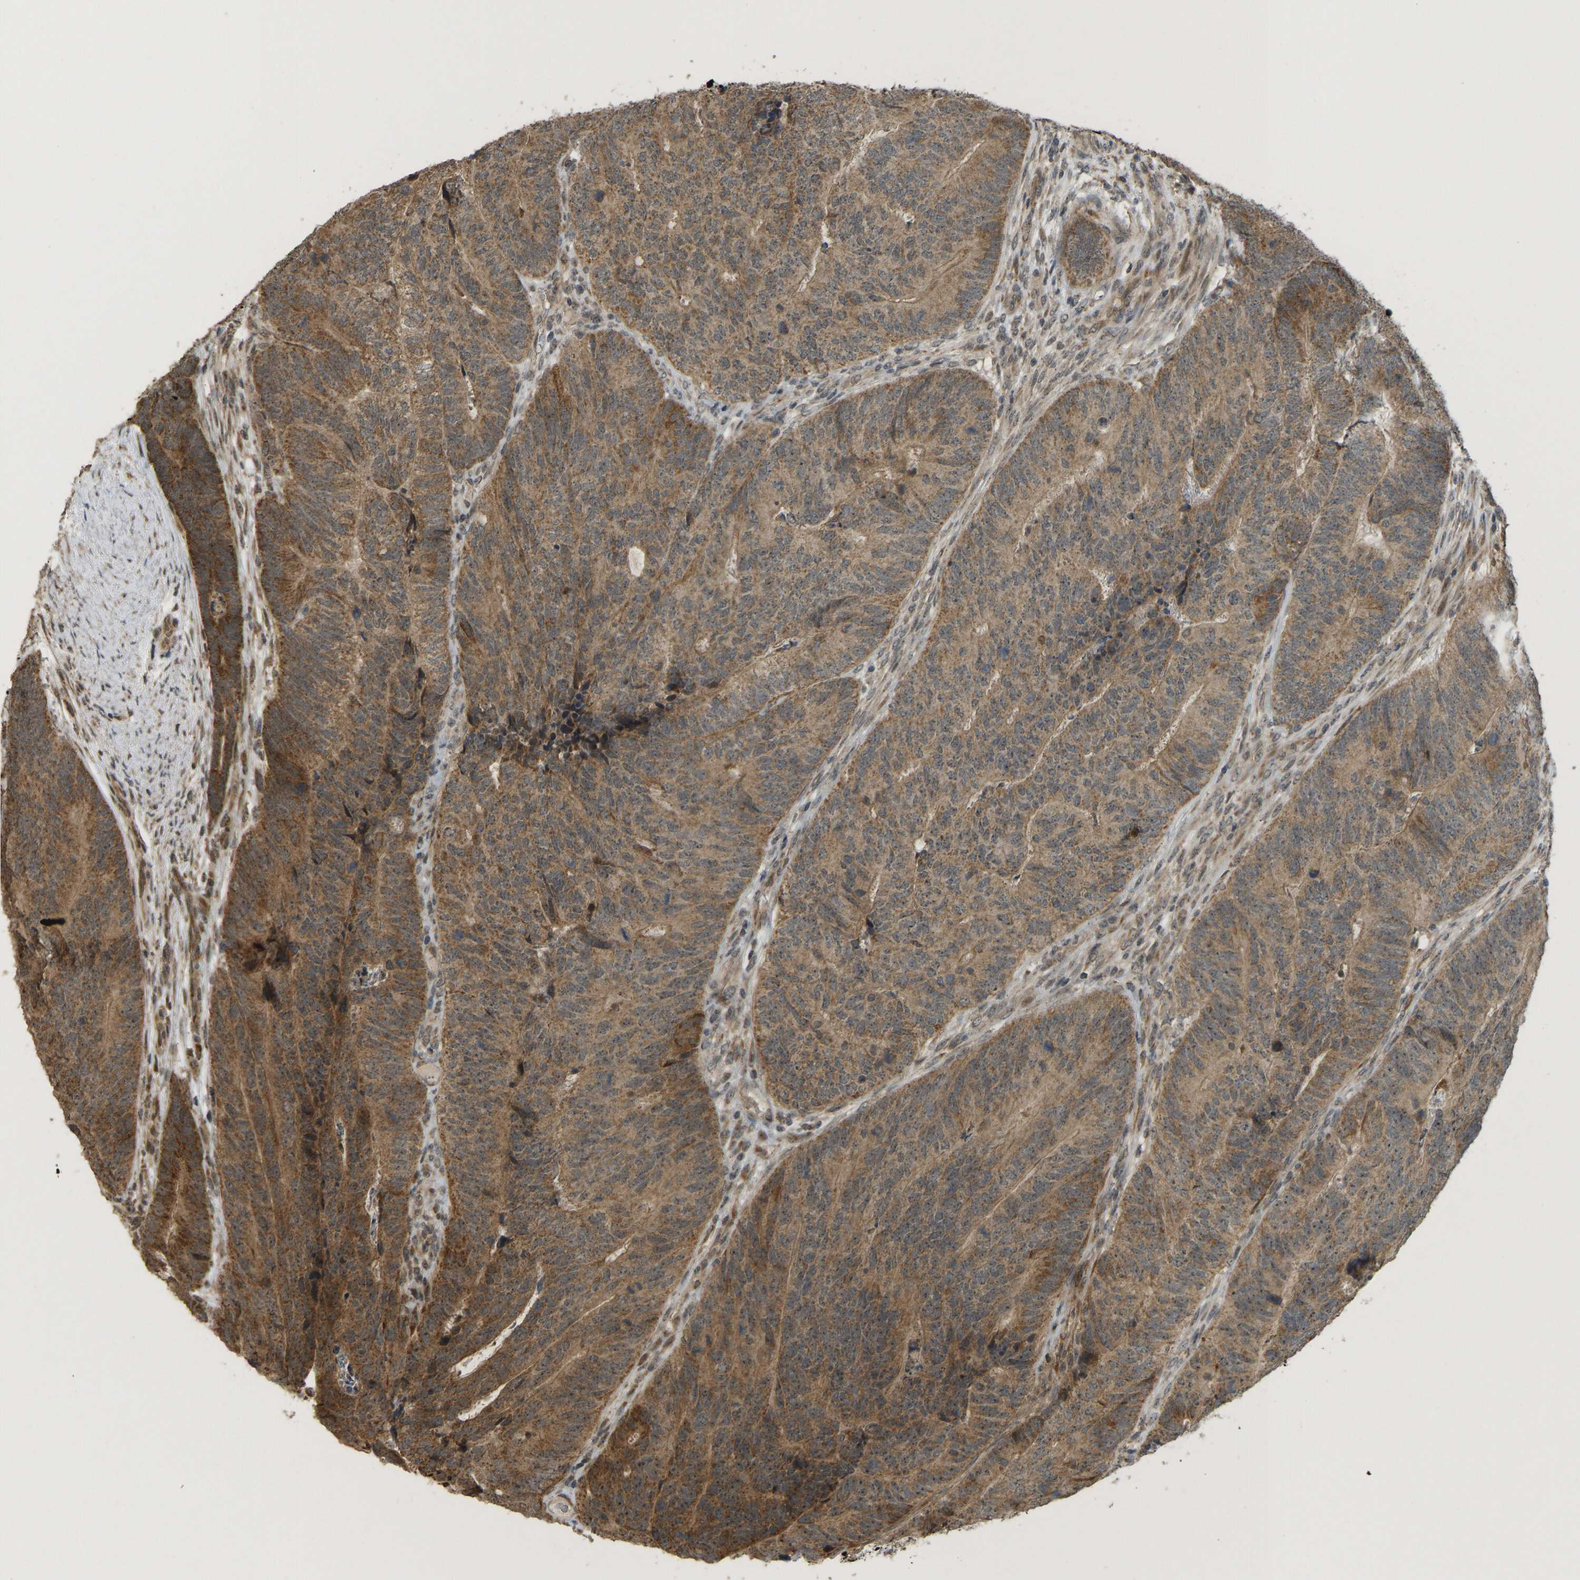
{"staining": {"intensity": "moderate", "quantity": ">75%", "location": "cytoplasmic/membranous"}, "tissue": "colorectal cancer", "cell_type": "Tumor cells", "image_type": "cancer", "snomed": [{"axis": "morphology", "description": "Normal tissue, NOS"}, {"axis": "morphology", "description": "Adenocarcinoma, NOS"}, {"axis": "topography", "description": "Rectum"}], "caption": "Tumor cells show medium levels of moderate cytoplasmic/membranous positivity in approximately >75% of cells in colorectal adenocarcinoma.", "gene": "ACADS", "patient": {"sex": "female", "age": 66}}